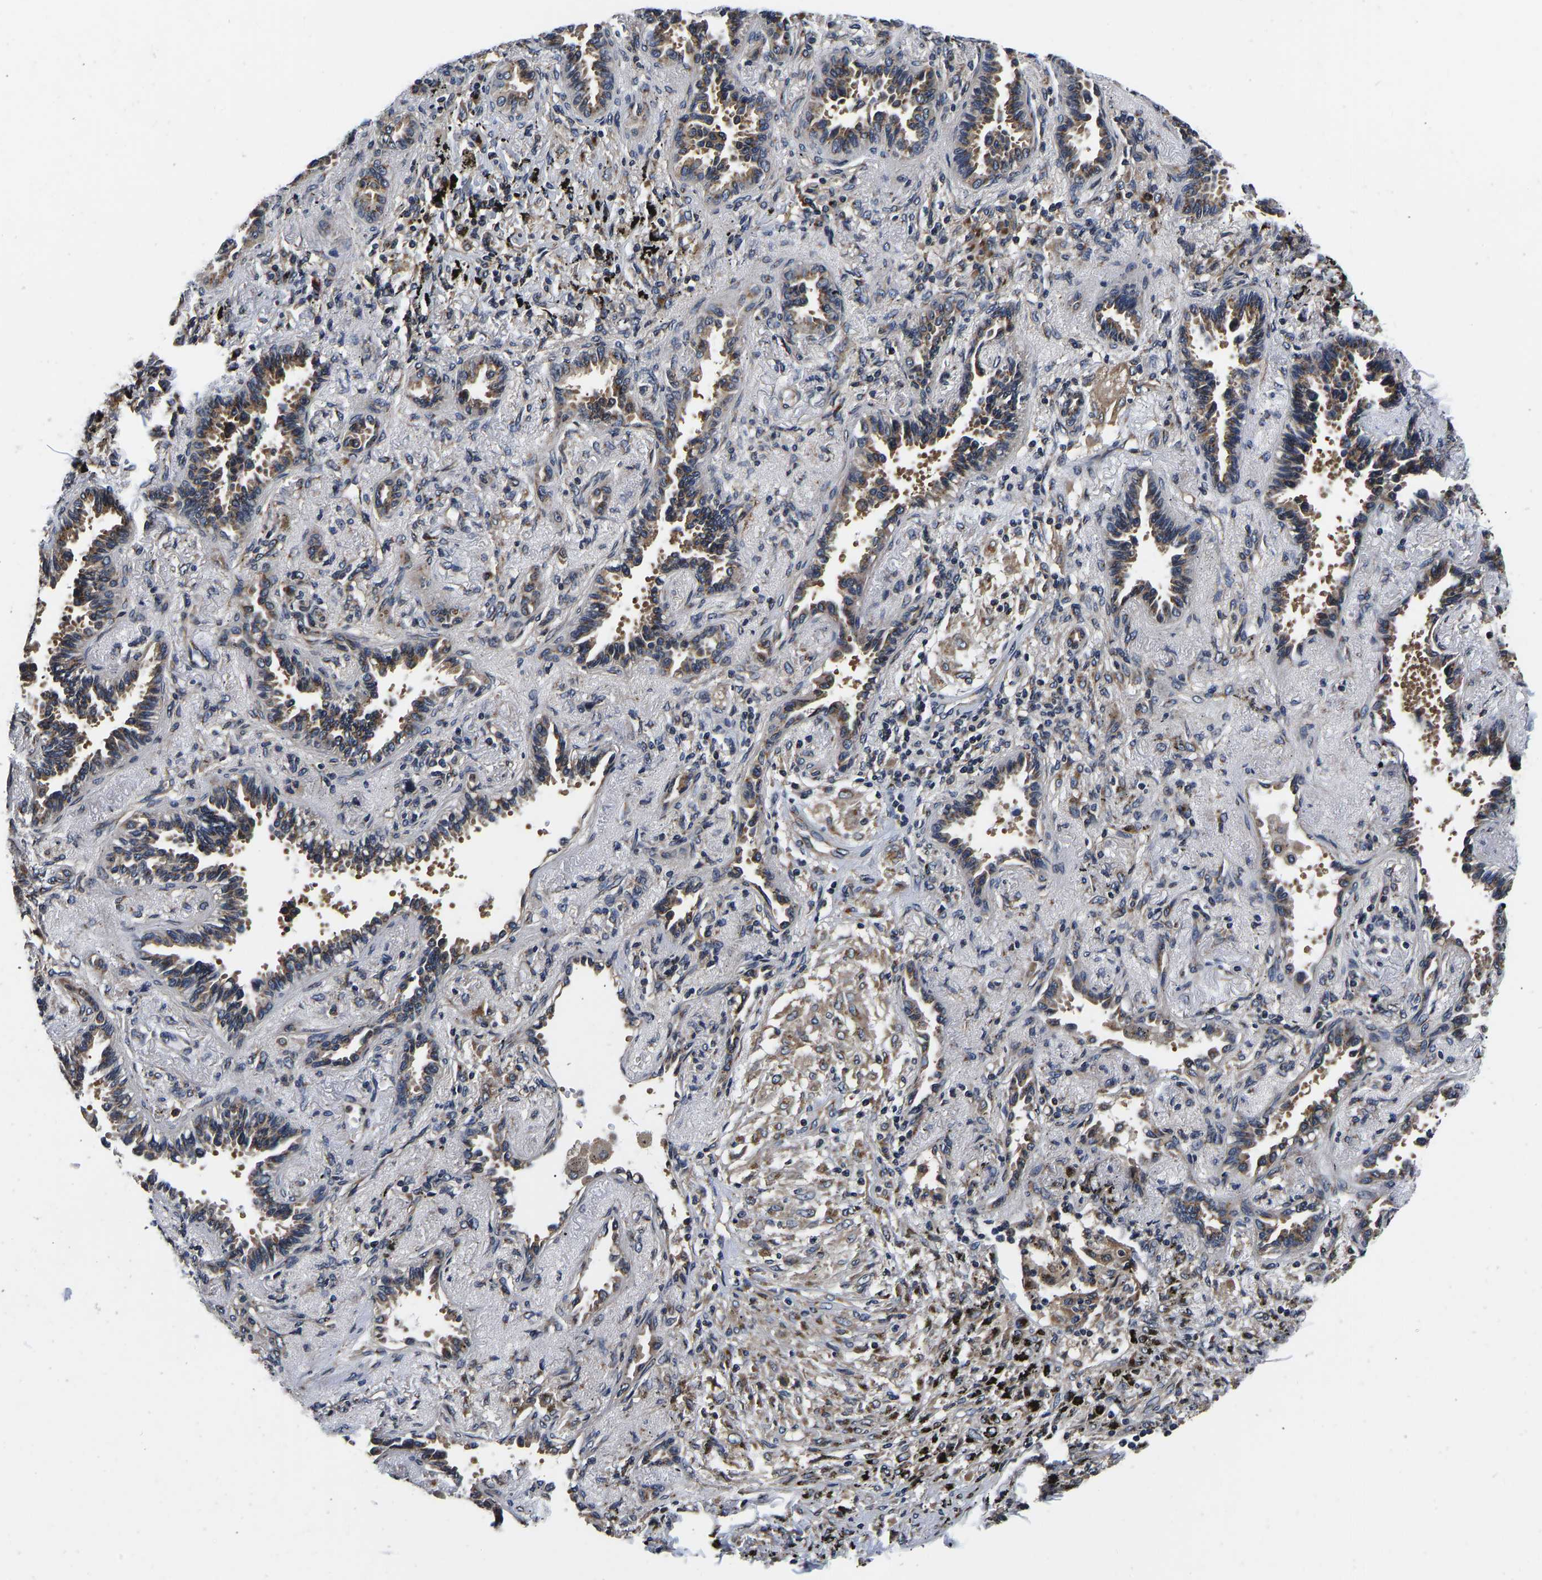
{"staining": {"intensity": "moderate", "quantity": ">75%", "location": "cytoplasmic/membranous"}, "tissue": "lung cancer", "cell_type": "Tumor cells", "image_type": "cancer", "snomed": [{"axis": "morphology", "description": "Adenocarcinoma, NOS"}, {"axis": "topography", "description": "Lung"}], "caption": "Protein expression analysis of adenocarcinoma (lung) exhibits moderate cytoplasmic/membranous staining in approximately >75% of tumor cells.", "gene": "RABAC1", "patient": {"sex": "male", "age": 59}}